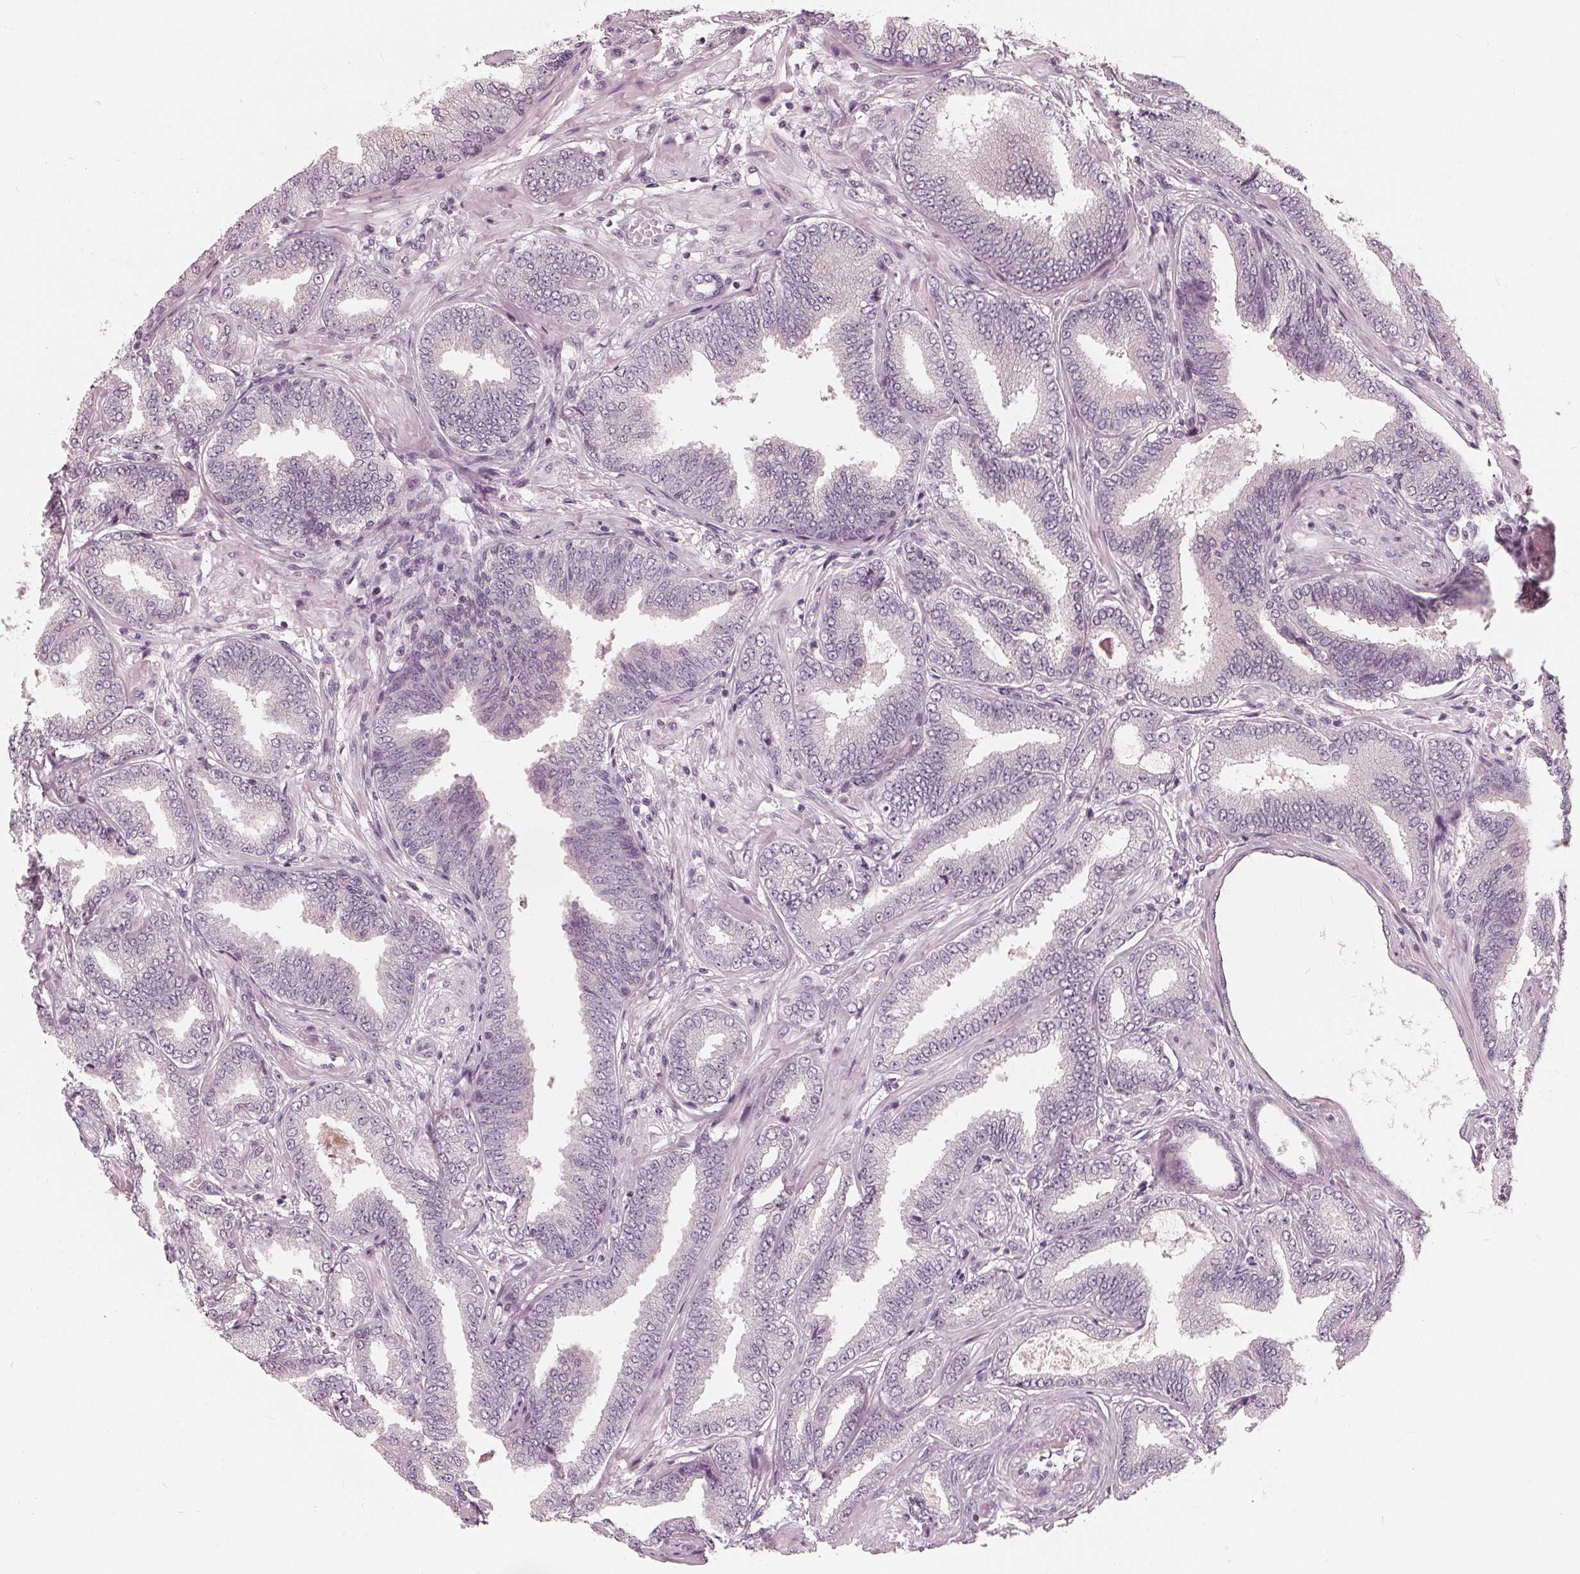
{"staining": {"intensity": "negative", "quantity": "none", "location": "none"}, "tissue": "prostate cancer", "cell_type": "Tumor cells", "image_type": "cancer", "snomed": [{"axis": "morphology", "description": "Adenocarcinoma, Low grade"}, {"axis": "topography", "description": "Prostate"}], "caption": "IHC of human prostate cancer (adenocarcinoma (low-grade)) demonstrates no positivity in tumor cells.", "gene": "SAT2", "patient": {"sex": "male", "age": 55}}